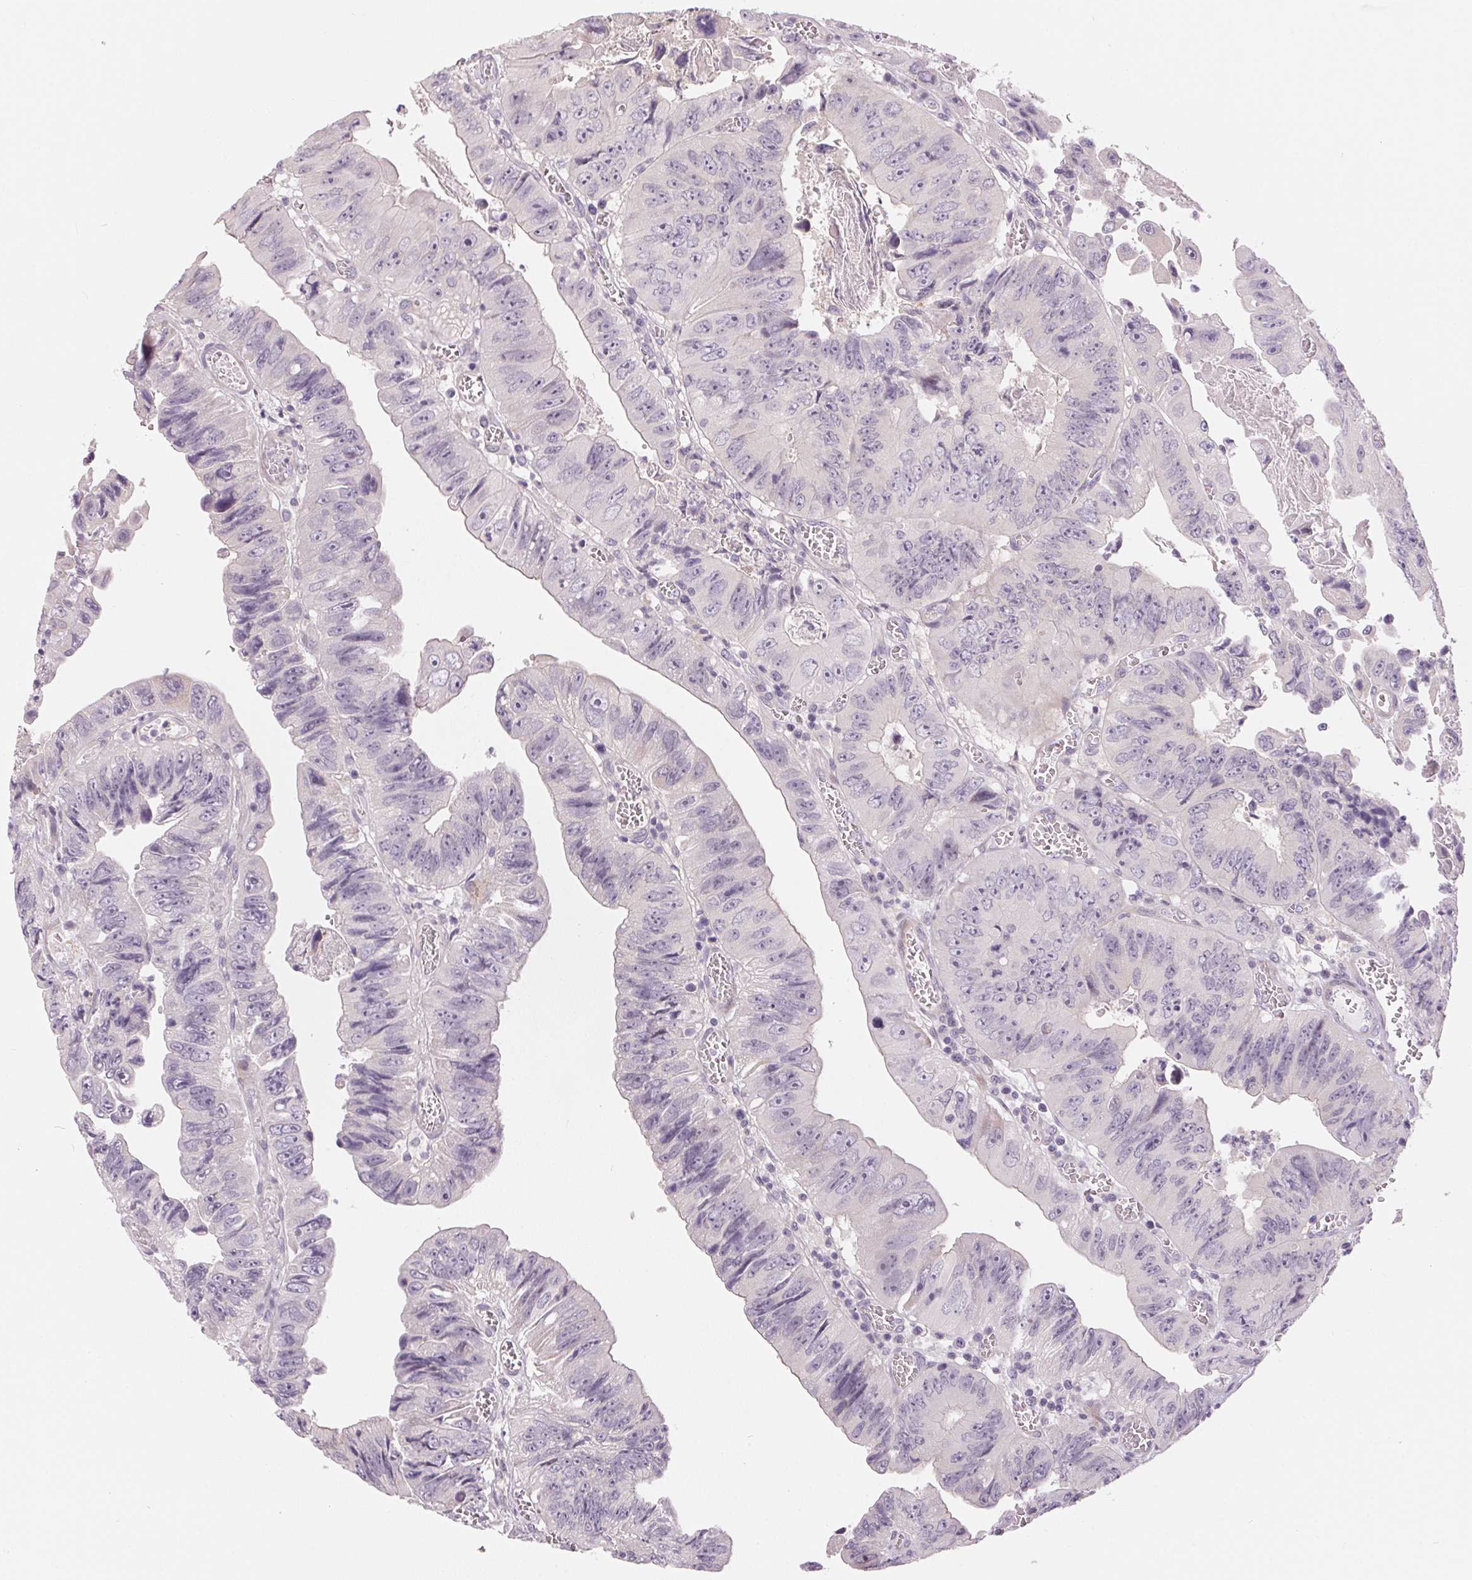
{"staining": {"intensity": "negative", "quantity": "none", "location": "none"}, "tissue": "colorectal cancer", "cell_type": "Tumor cells", "image_type": "cancer", "snomed": [{"axis": "morphology", "description": "Adenocarcinoma, NOS"}, {"axis": "topography", "description": "Colon"}], "caption": "Tumor cells are negative for brown protein staining in colorectal adenocarcinoma.", "gene": "GDAP1L1", "patient": {"sex": "female", "age": 84}}